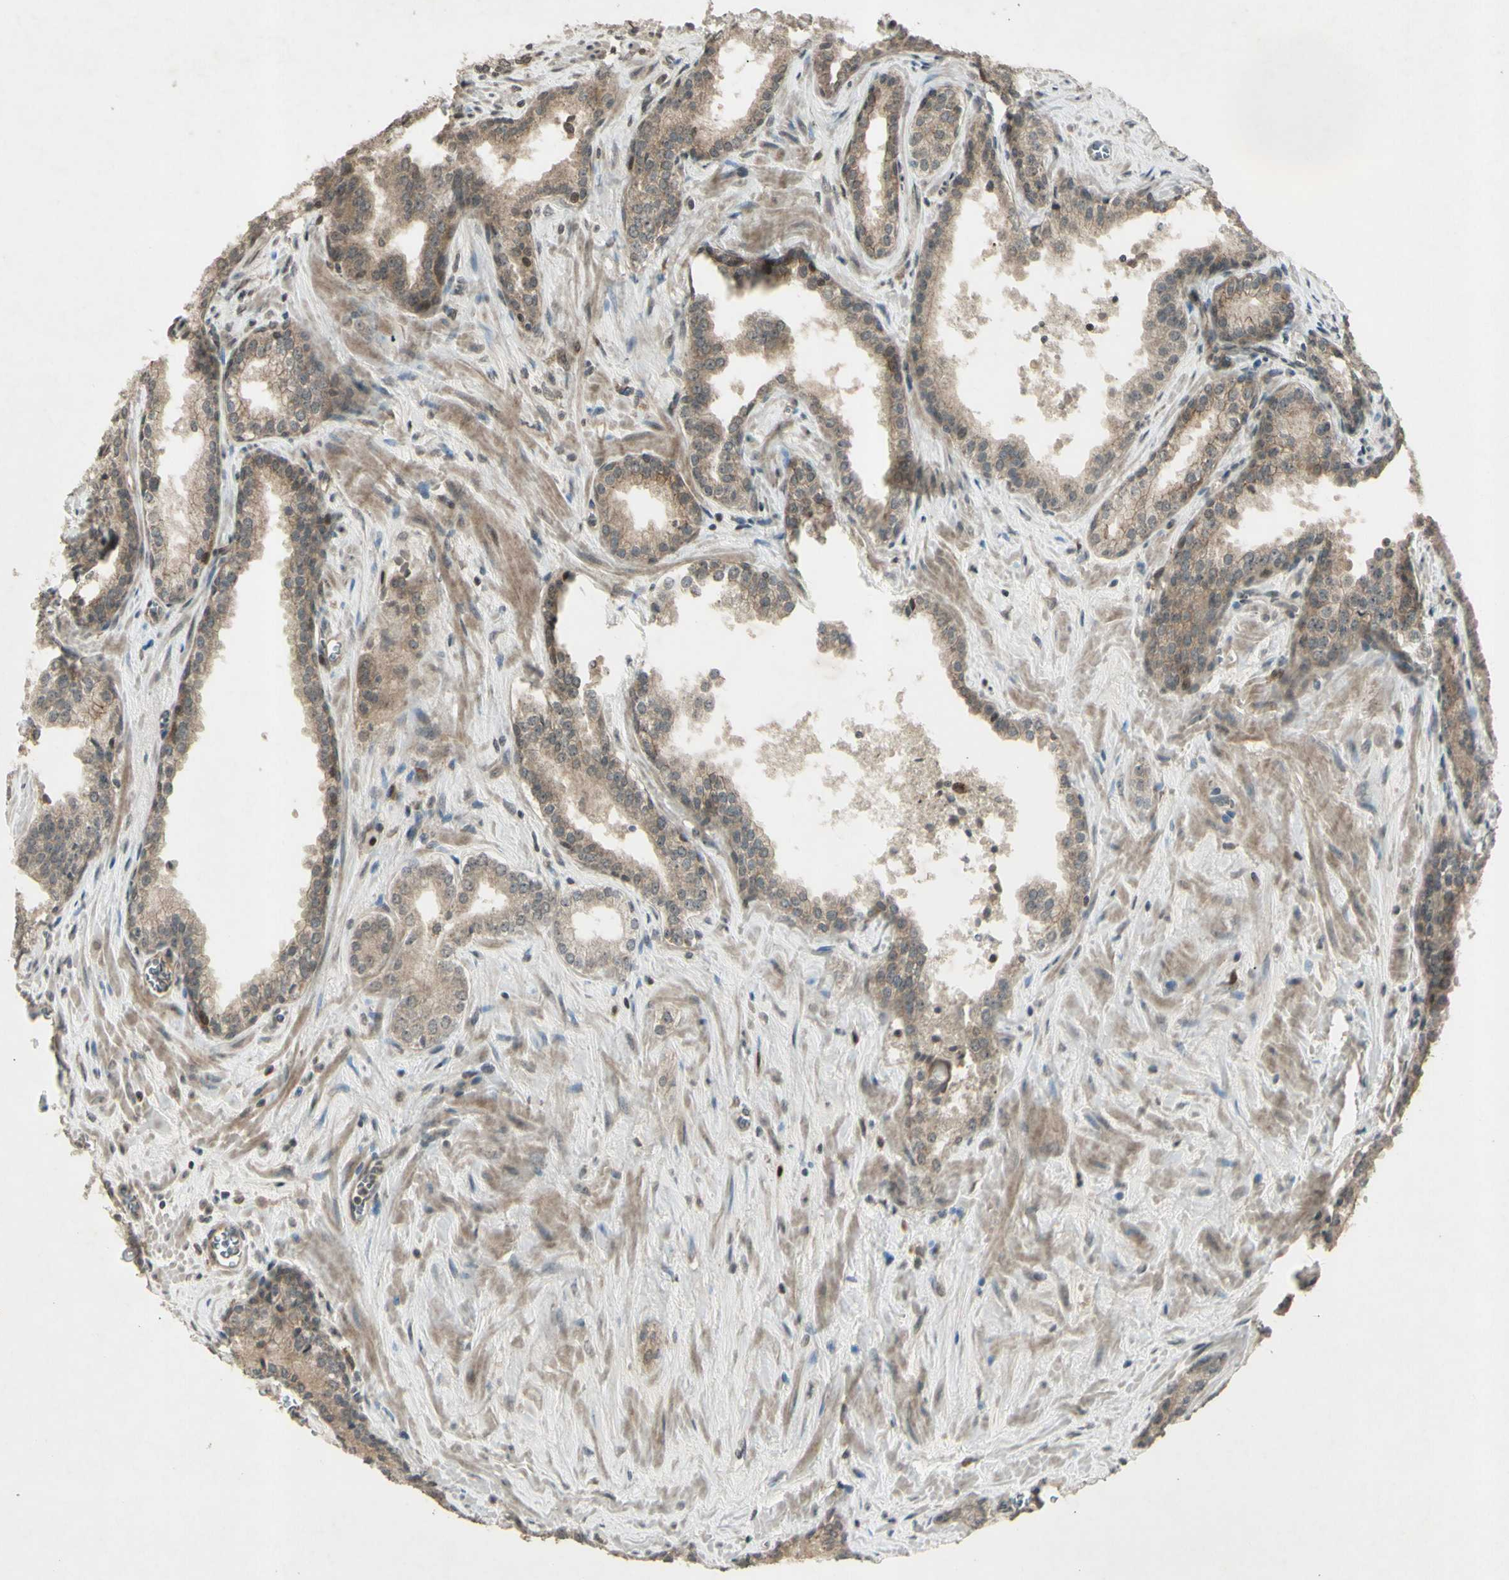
{"staining": {"intensity": "weak", "quantity": ">75%", "location": "cytoplasmic/membranous"}, "tissue": "prostate cancer", "cell_type": "Tumor cells", "image_type": "cancer", "snomed": [{"axis": "morphology", "description": "Adenocarcinoma, Low grade"}, {"axis": "topography", "description": "Prostate"}], "caption": "This histopathology image exhibits prostate cancer (low-grade adenocarcinoma) stained with immunohistochemistry (IHC) to label a protein in brown. The cytoplasmic/membranous of tumor cells show weak positivity for the protein. Nuclei are counter-stained blue.", "gene": "BLNK", "patient": {"sex": "male", "age": 60}}